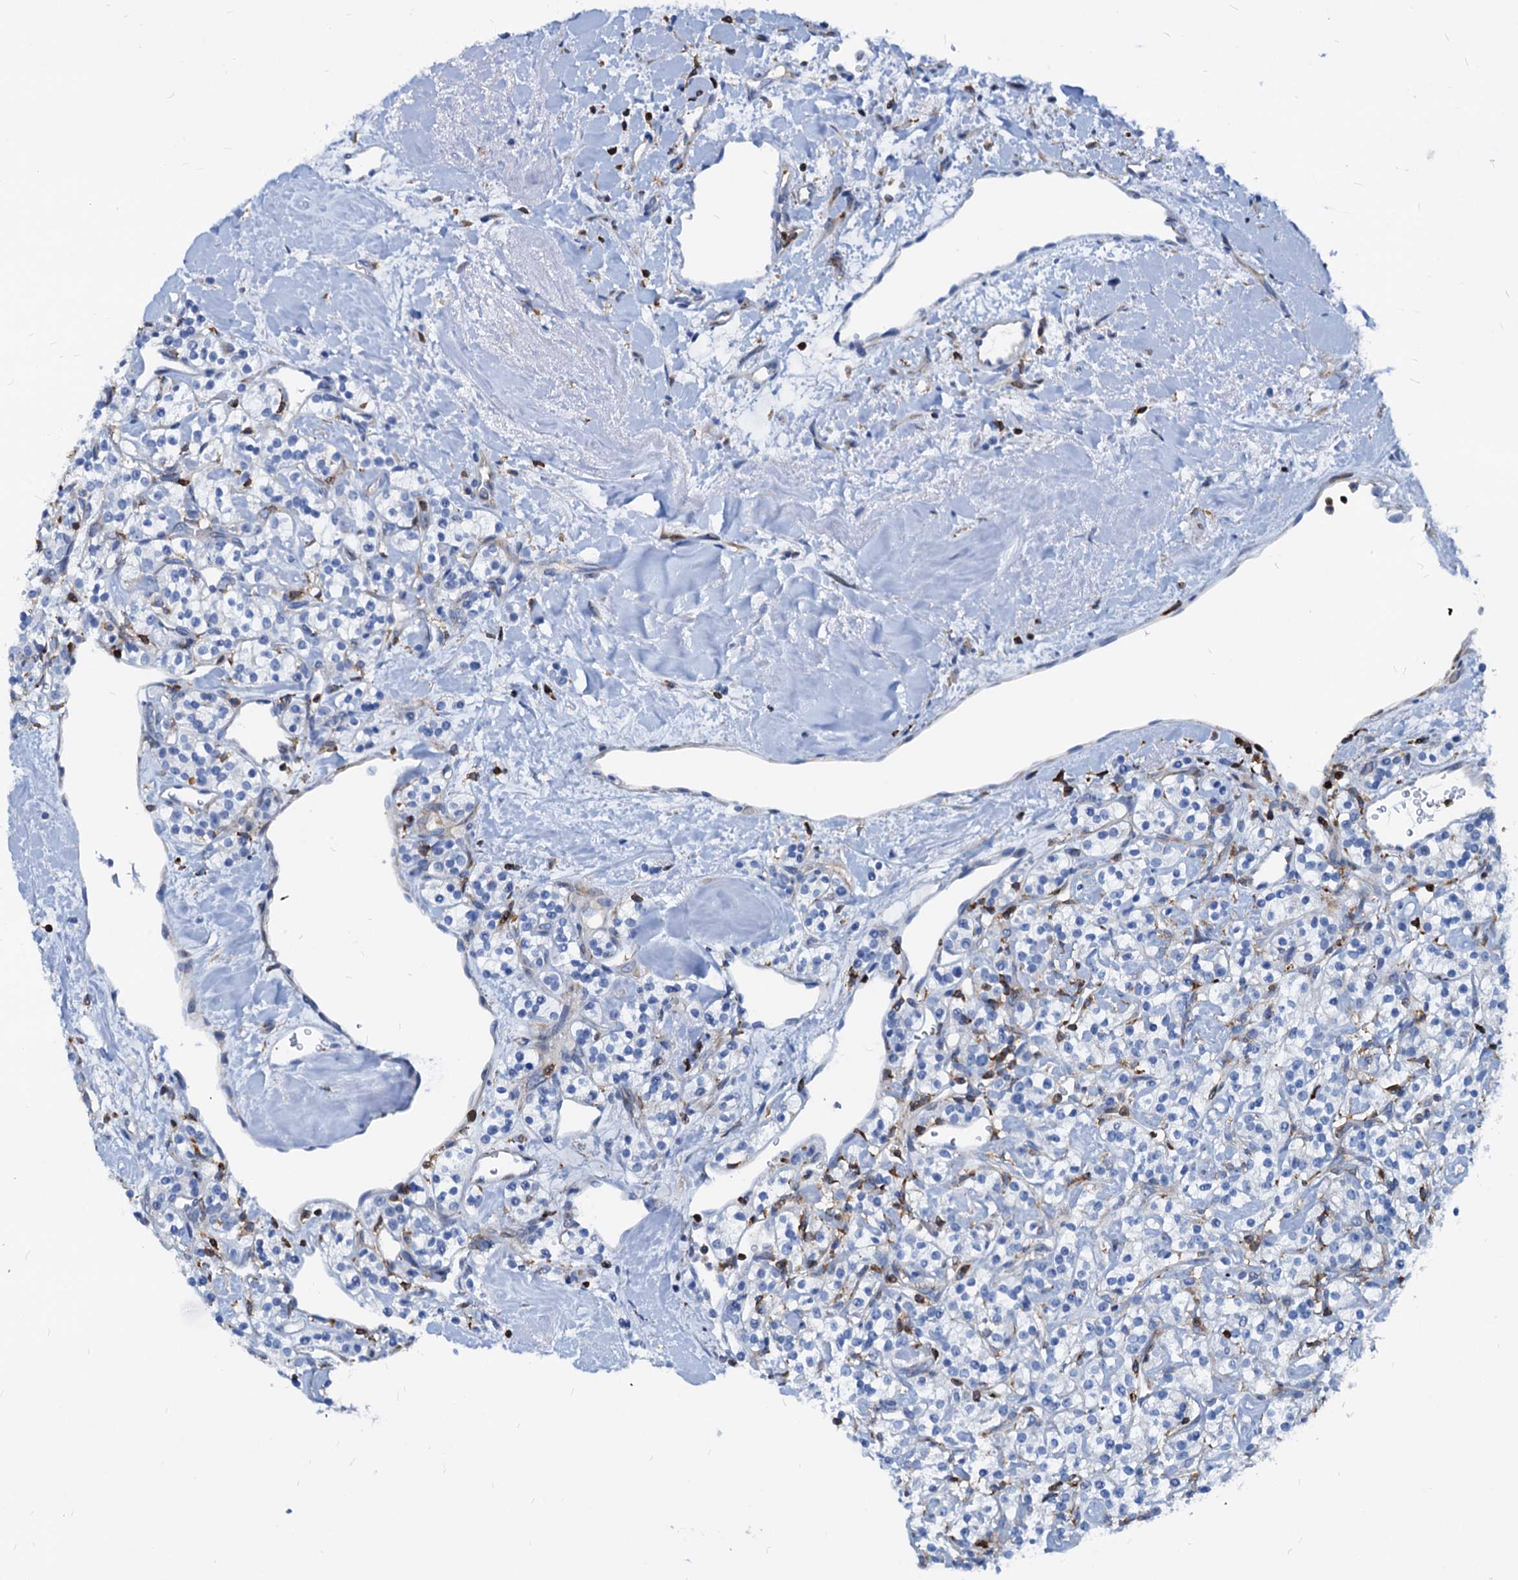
{"staining": {"intensity": "negative", "quantity": "none", "location": "none"}, "tissue": "renal cancer", "cell_type": "Tumor cells", "image_type": "cancer", "snomed": [{"axis": "morphology", "description": "Adenocarcinoma, NOS"}, {"axis": "topography", "description": "Kidney"}], "caption": "This is an IHC image of renal cancer (adenocarcinoma). There is no expression in tumor cells.", "gene": "LCP2", "patient": {"sex": "male", "age": 77}}